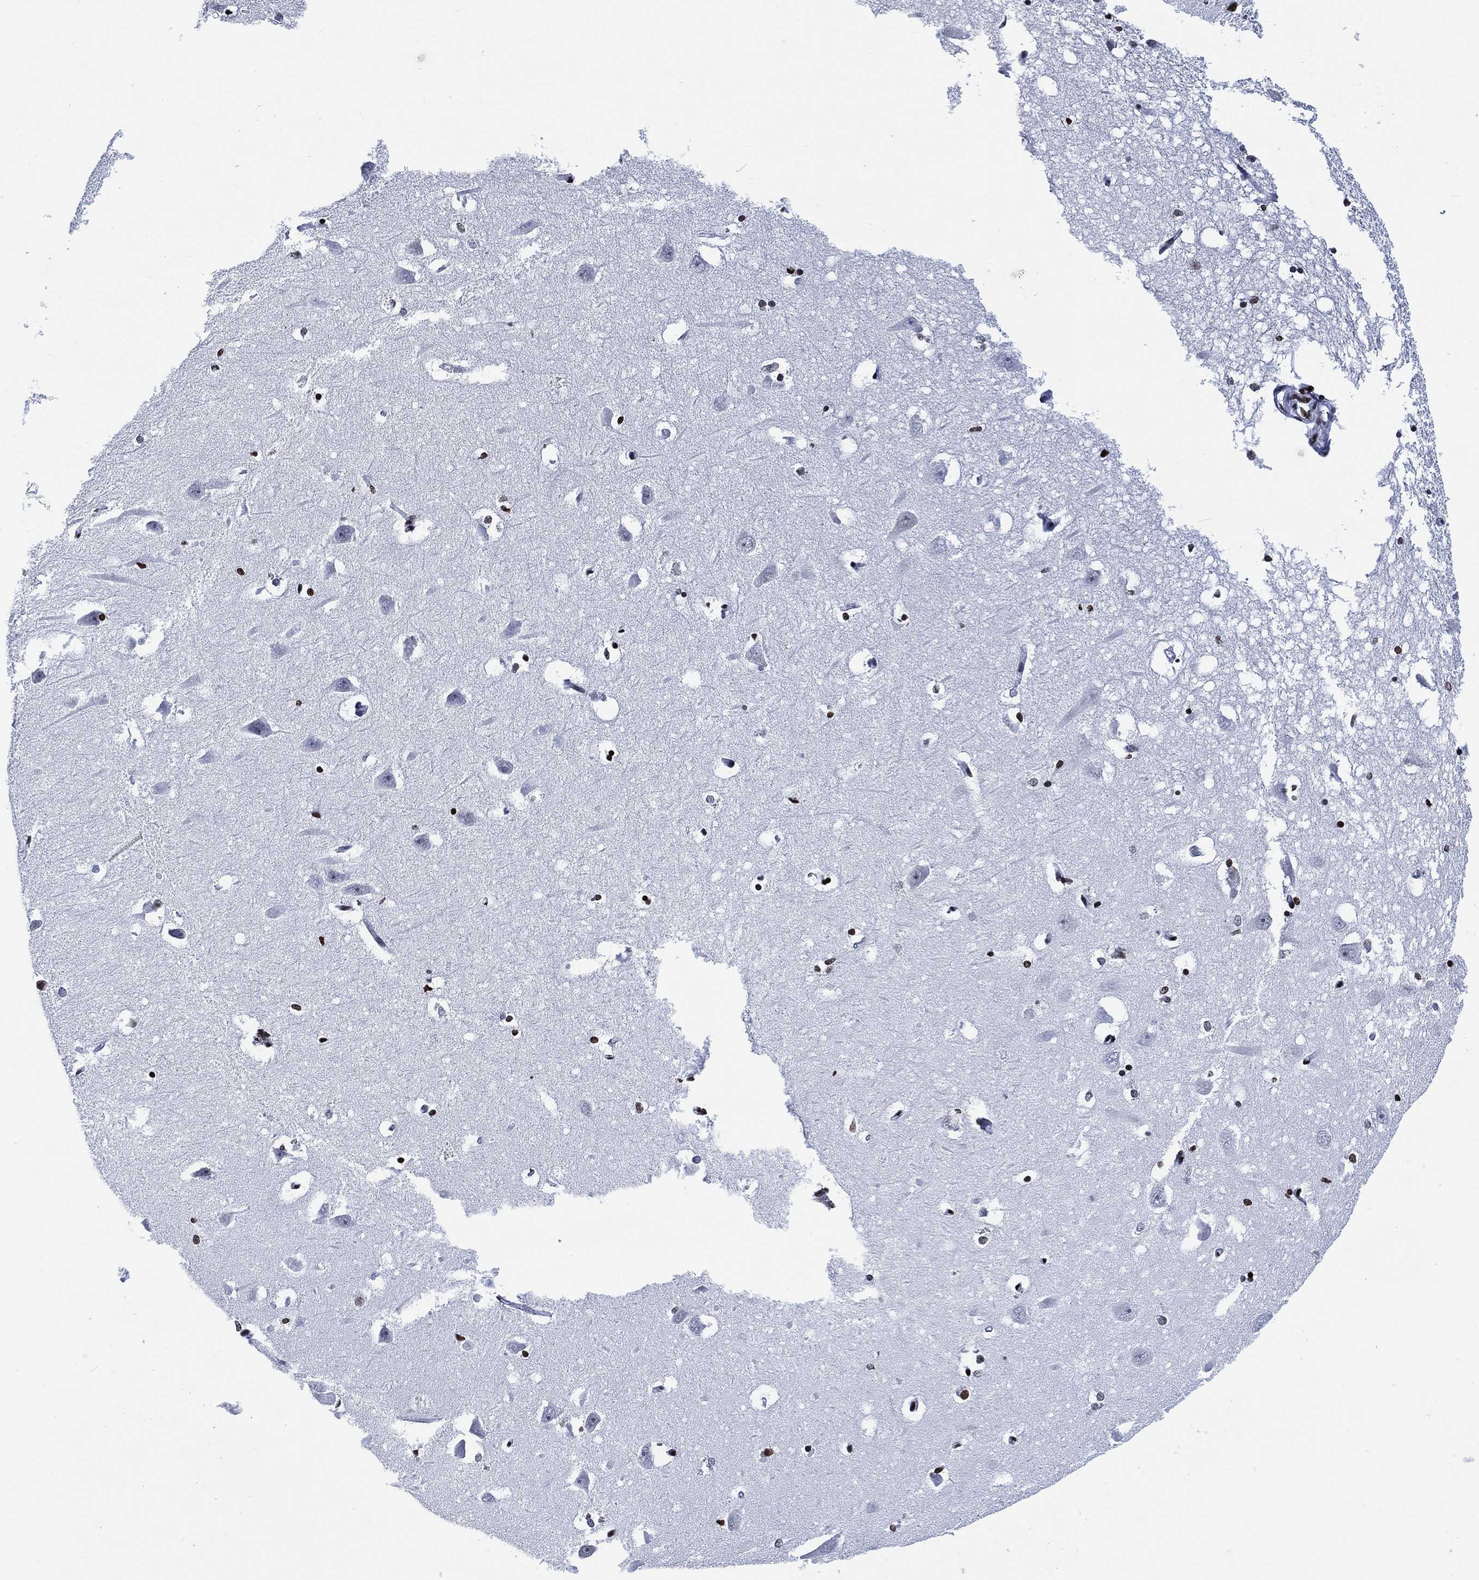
{"staining": {"intensity": "strong", "quantity": "25%-75%", "location": "nuclear"}, "tissue": "hippocampus", "cell_type": "Glial cells", "image_type": "normal", "snomed": [{"axis": "morphology", "description": "Normal tissue, NOS"}, {"axis": "topography", "description": "Lateral ventricle wall"}, {"axis": "topography", "description": "Hippocampus"}], "caption": "IHC staining of benign hippocampus, which demonstrates high levels of strong nuclear staining in approximately 25%-75% of glial cells indicating strong nuclear protein positivity. The staining was performed using DAB (brown) for protein detection and nuclei were counterstained in hematoxylin (blue).", "gene": "H1", "patient": {"sex": "female", "age": 63}}